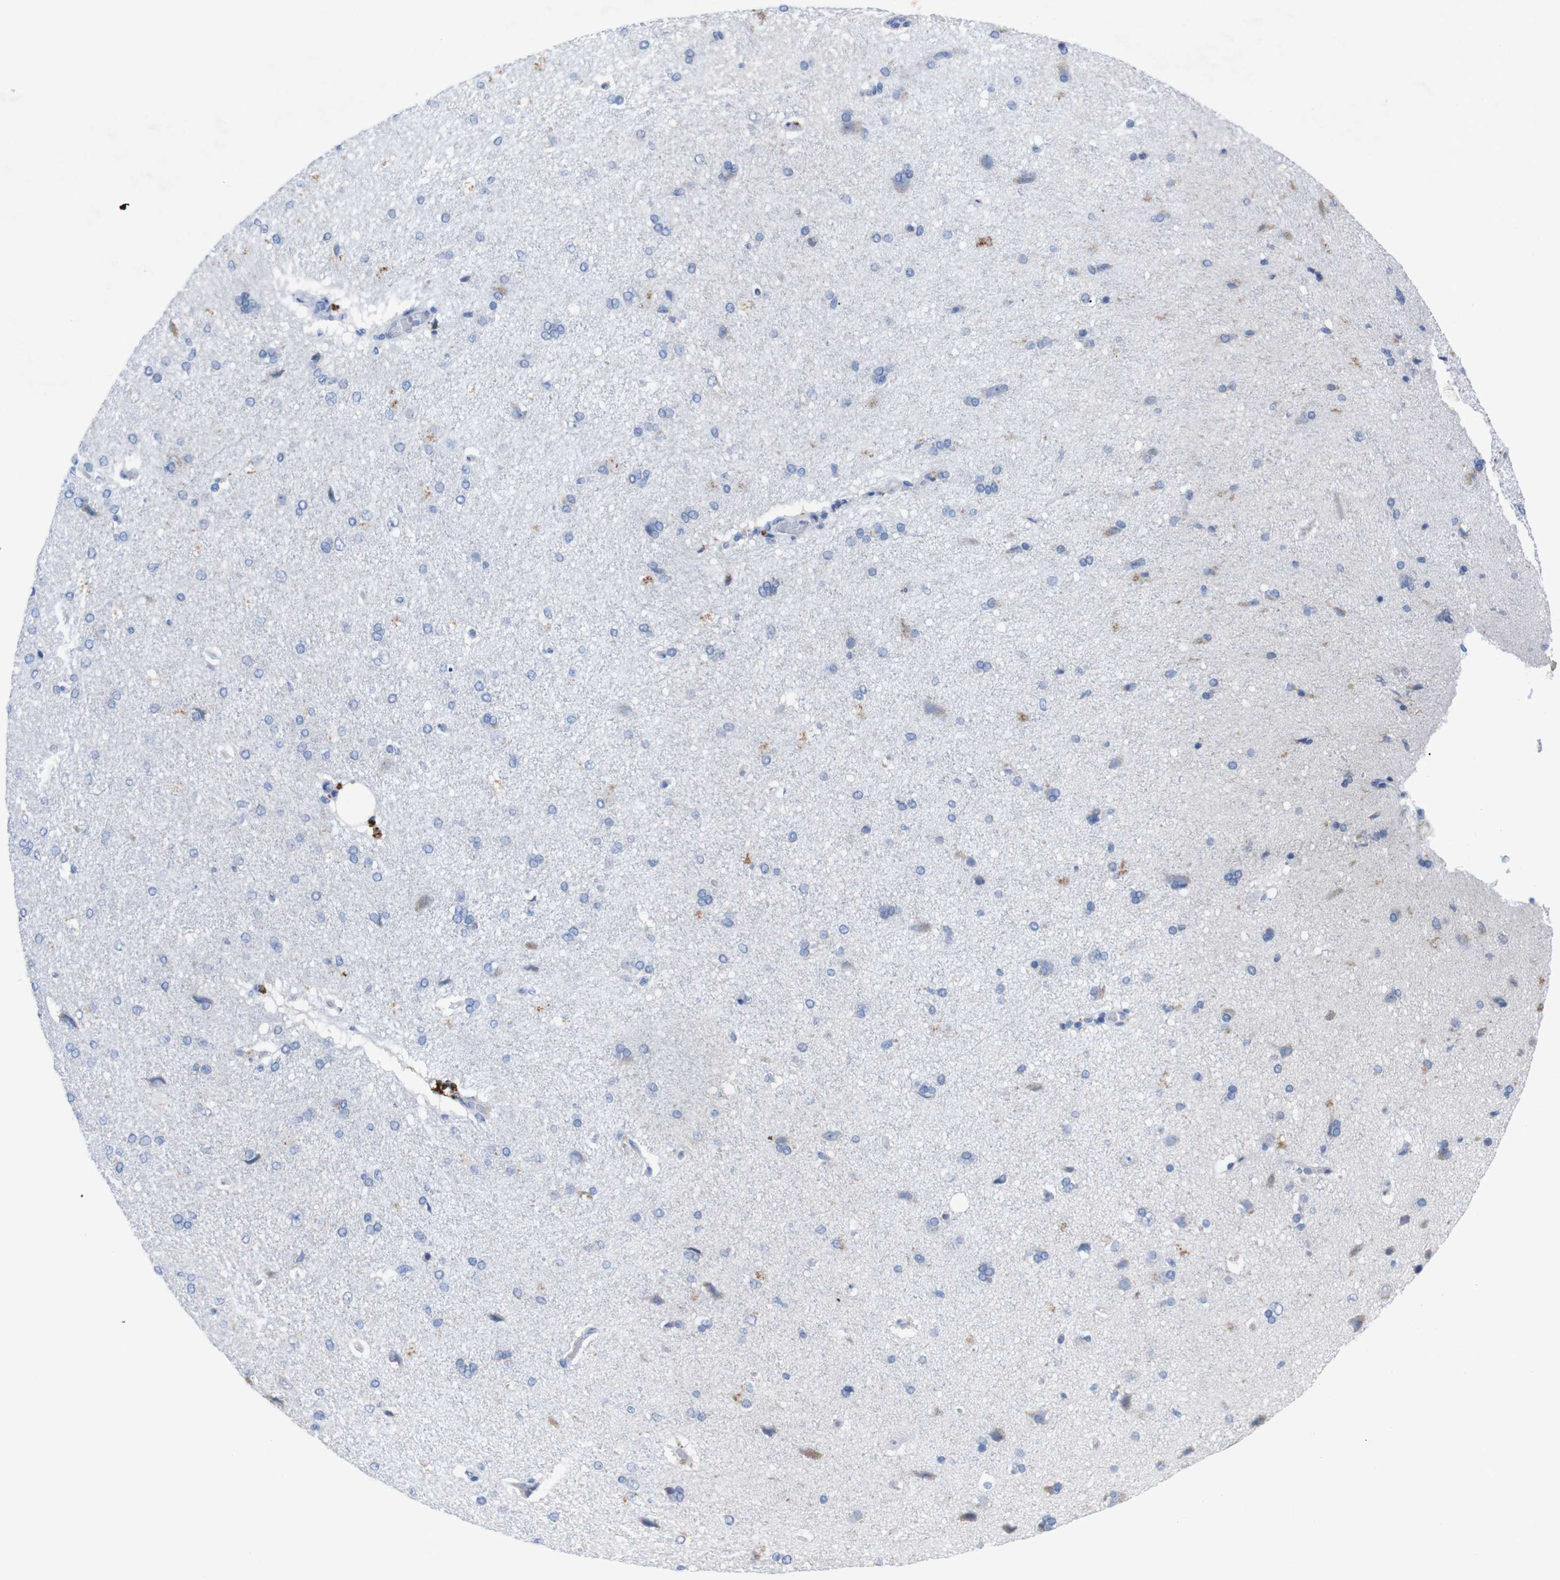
{"staining": {"intensity": "negative", "quantity": "none", "location": "none"}, "tissue": "cerebral cortex", "cell_type": "Endothelial cells", "image_type": "normal", "snomed": [{"axis": "morphology", "description": "Normal tissue, NOS"}, {"axis": "topography", "description": "Cerebral cortex"}], "caption": "Image shows no significant protein expression in endothelial cells of unremarkable cerebral cortex.", "gene": "IRF4", "patient": {"sex": "male", "age": 62}}